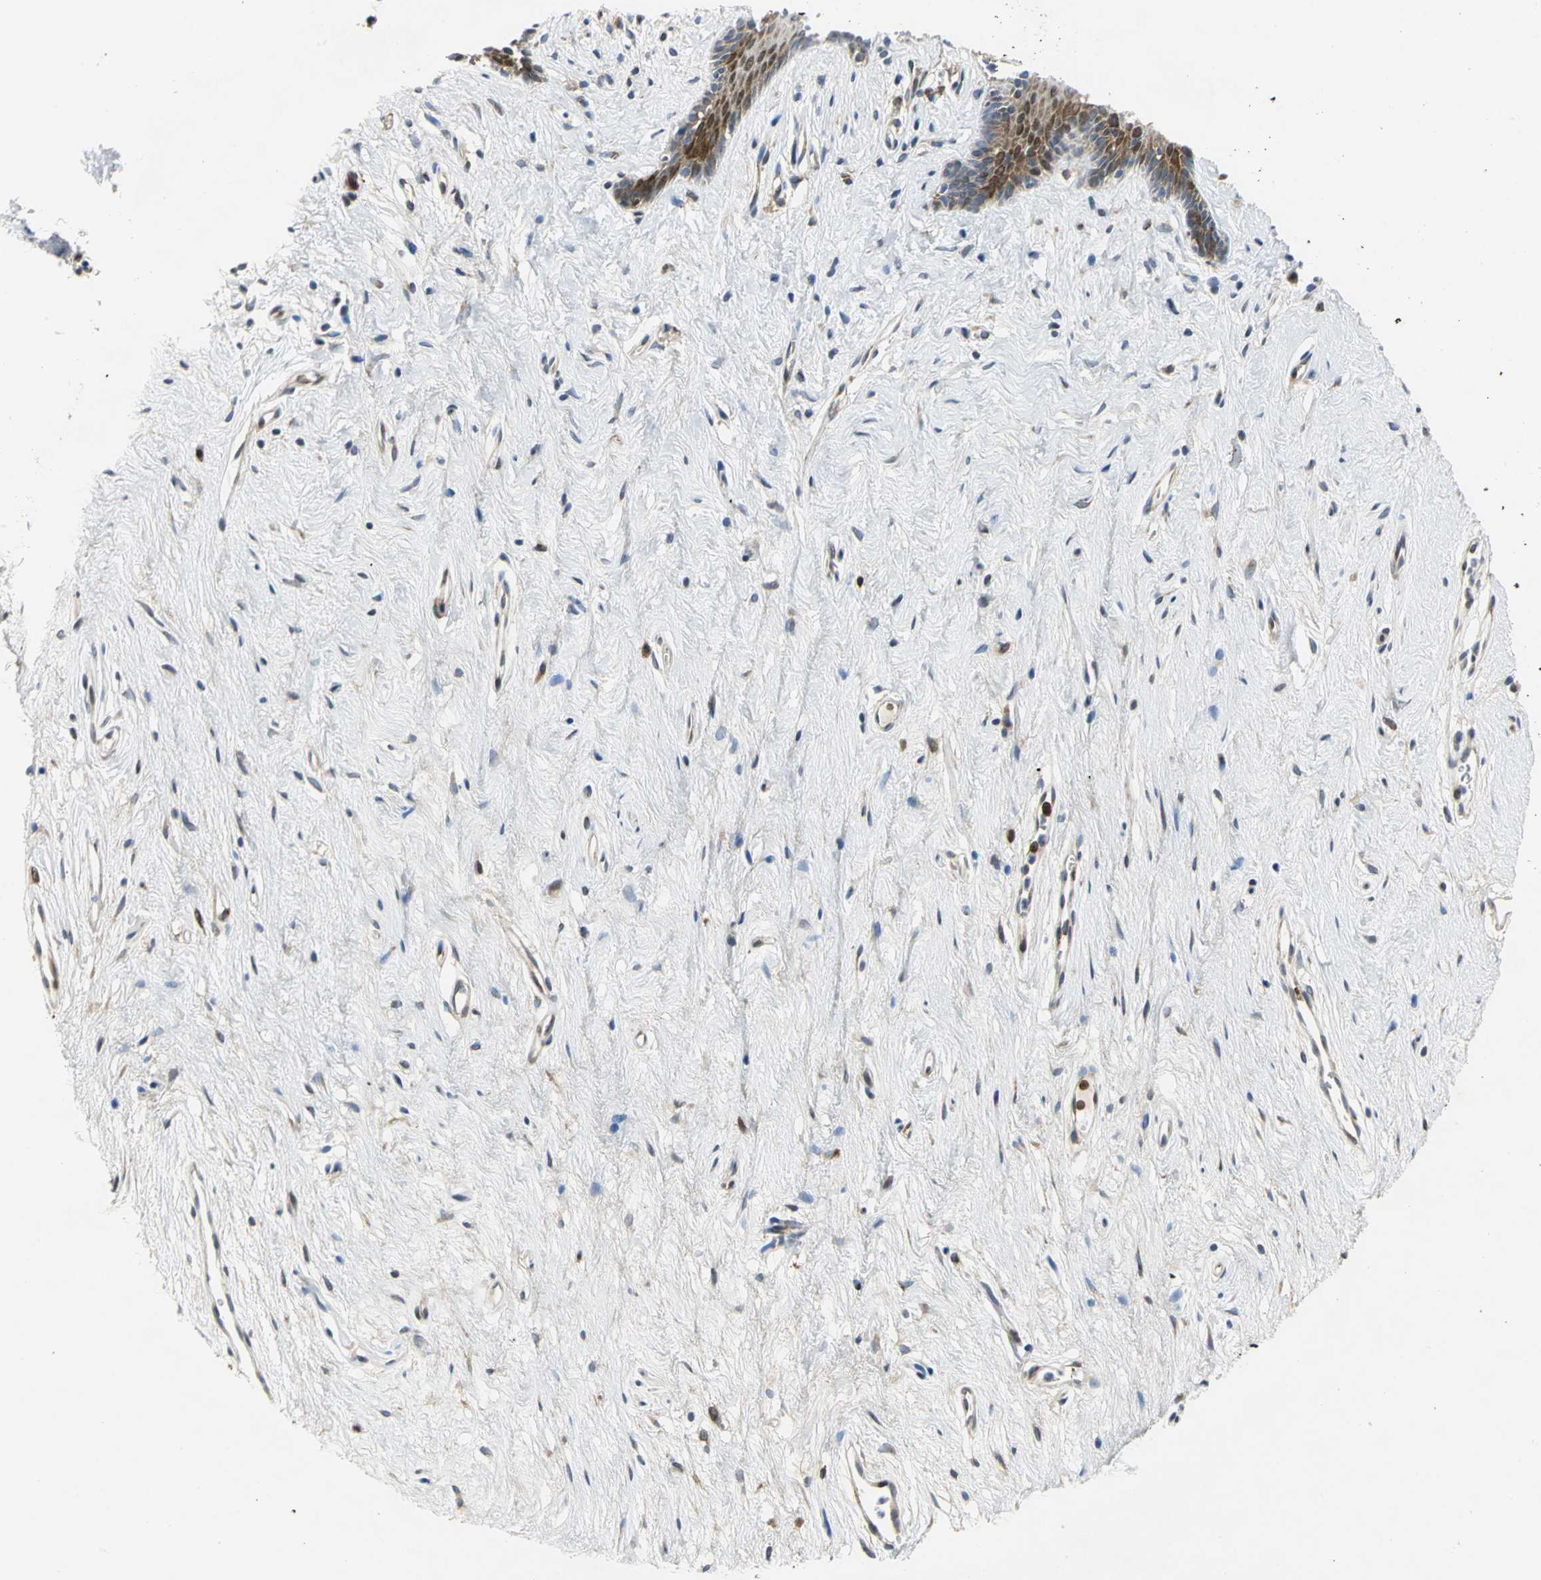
{"staining": {"intensity": "strong", "quantity": "25%-75%", "location": "cytoplasmic/membranous"}, "tissue": "vagina", "cell_type": "Squamous epithelial cells", "image_type": "normal", "snomed": [{"axis": "morphology", "description": "Normal tissue, NOS"}, {"axis": "topography", "description": "Vagina"}], "caption": "Strong cytoplasmic/membranous protein staining is present in approximately 25%-75% of squamous epithelial cells in vagina. (DAB (3,3'-diaminobenzidine) IHC with brightfield microscopy, high magnification).", "gene": "YBX1", "patient": {"sex": "female", "age": 44}}